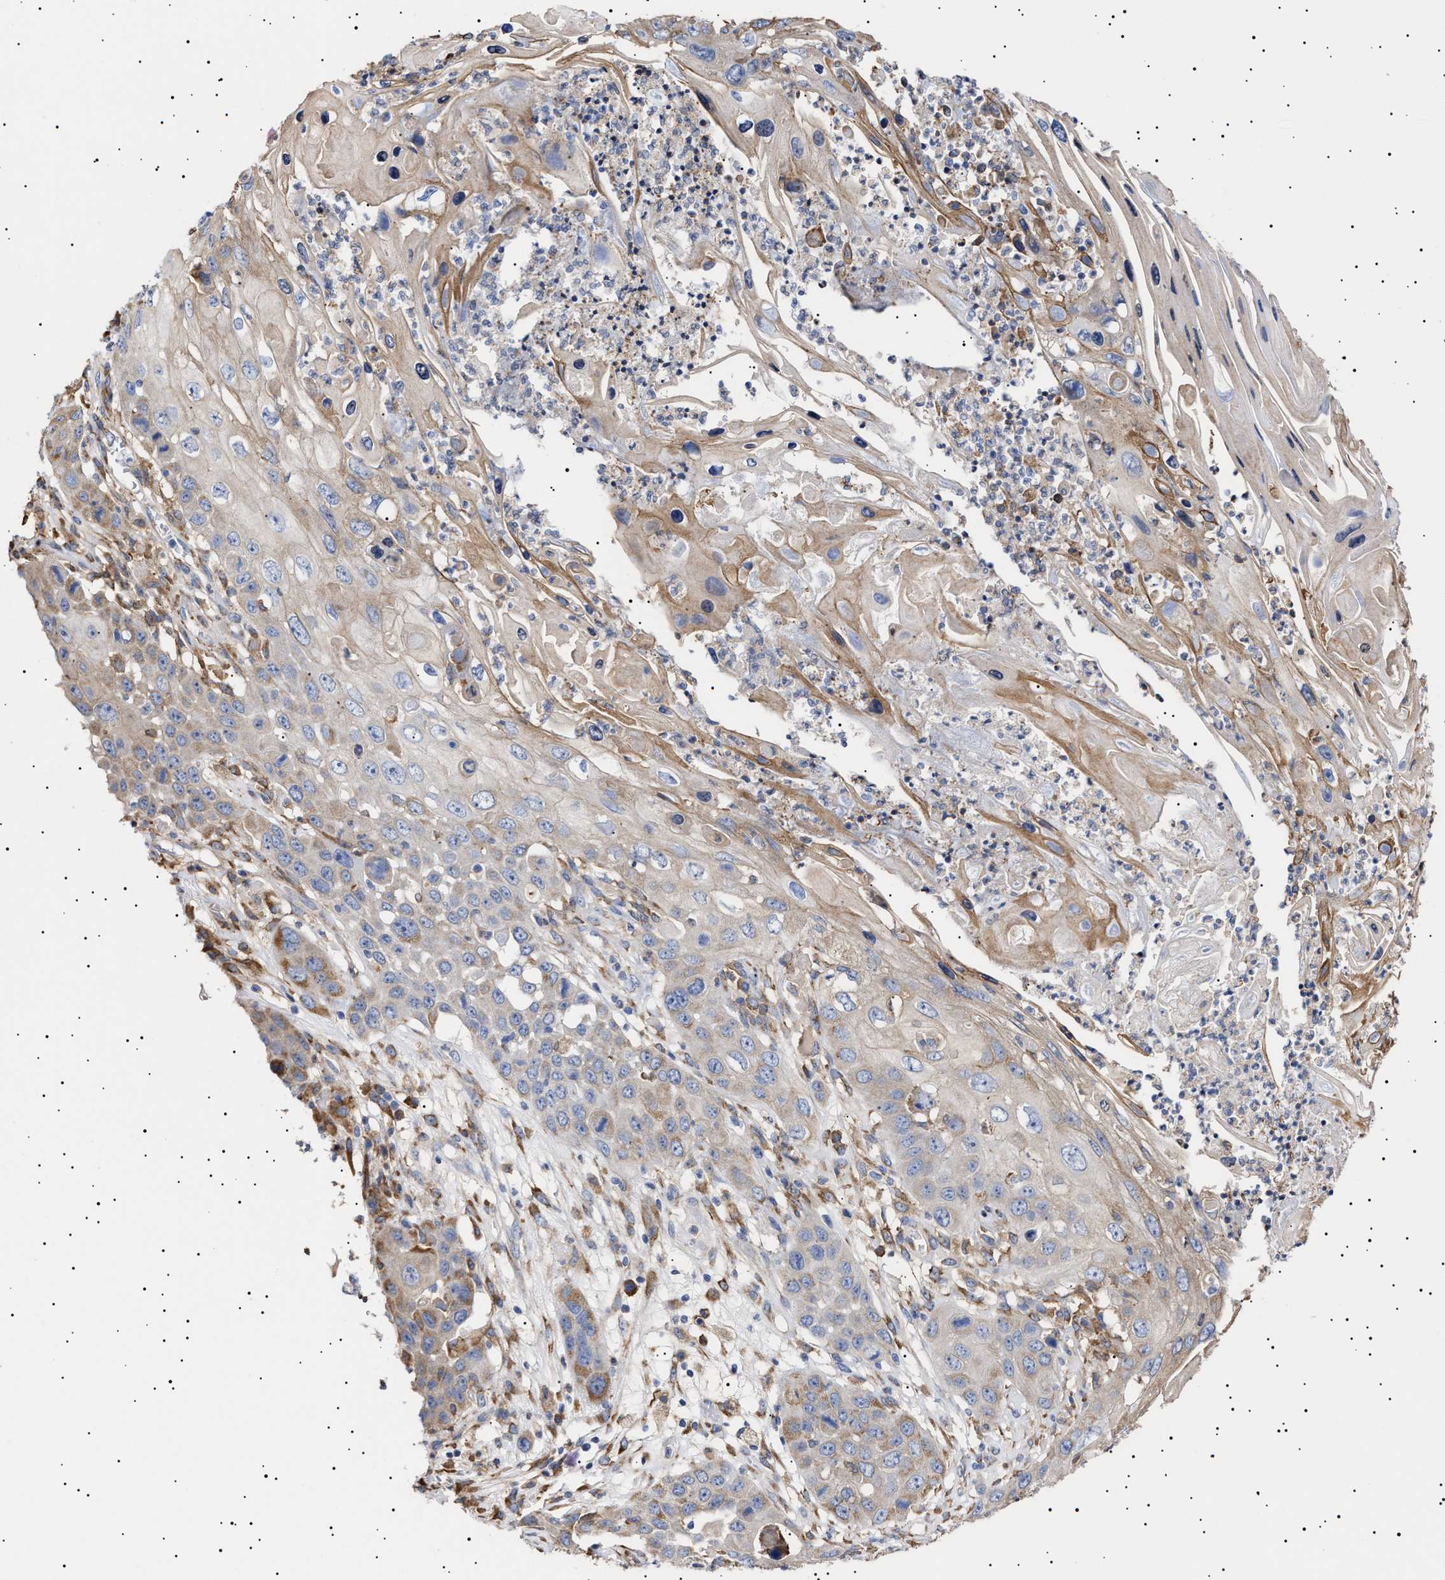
{"staining": {"intensity": "moderate", "quantity": "<25%", "location": "cytoplasmic/membranous"}, "tissue": "skin cancer", "cell_type": "Tumor cells", "image_type": "cancer", "snomed": [{"axis": "morphology", "description": "Squamous cell carcinoma, NOS"}, {"axis": "topography", "description": "Skin"}], "caption": "Human squamous cell carcinoma (skin) stained with a protein marker shows moderate staining in tumor cells.", "gene": "ERCC6L2", "patient": {"sex": "male", "age": 55}}